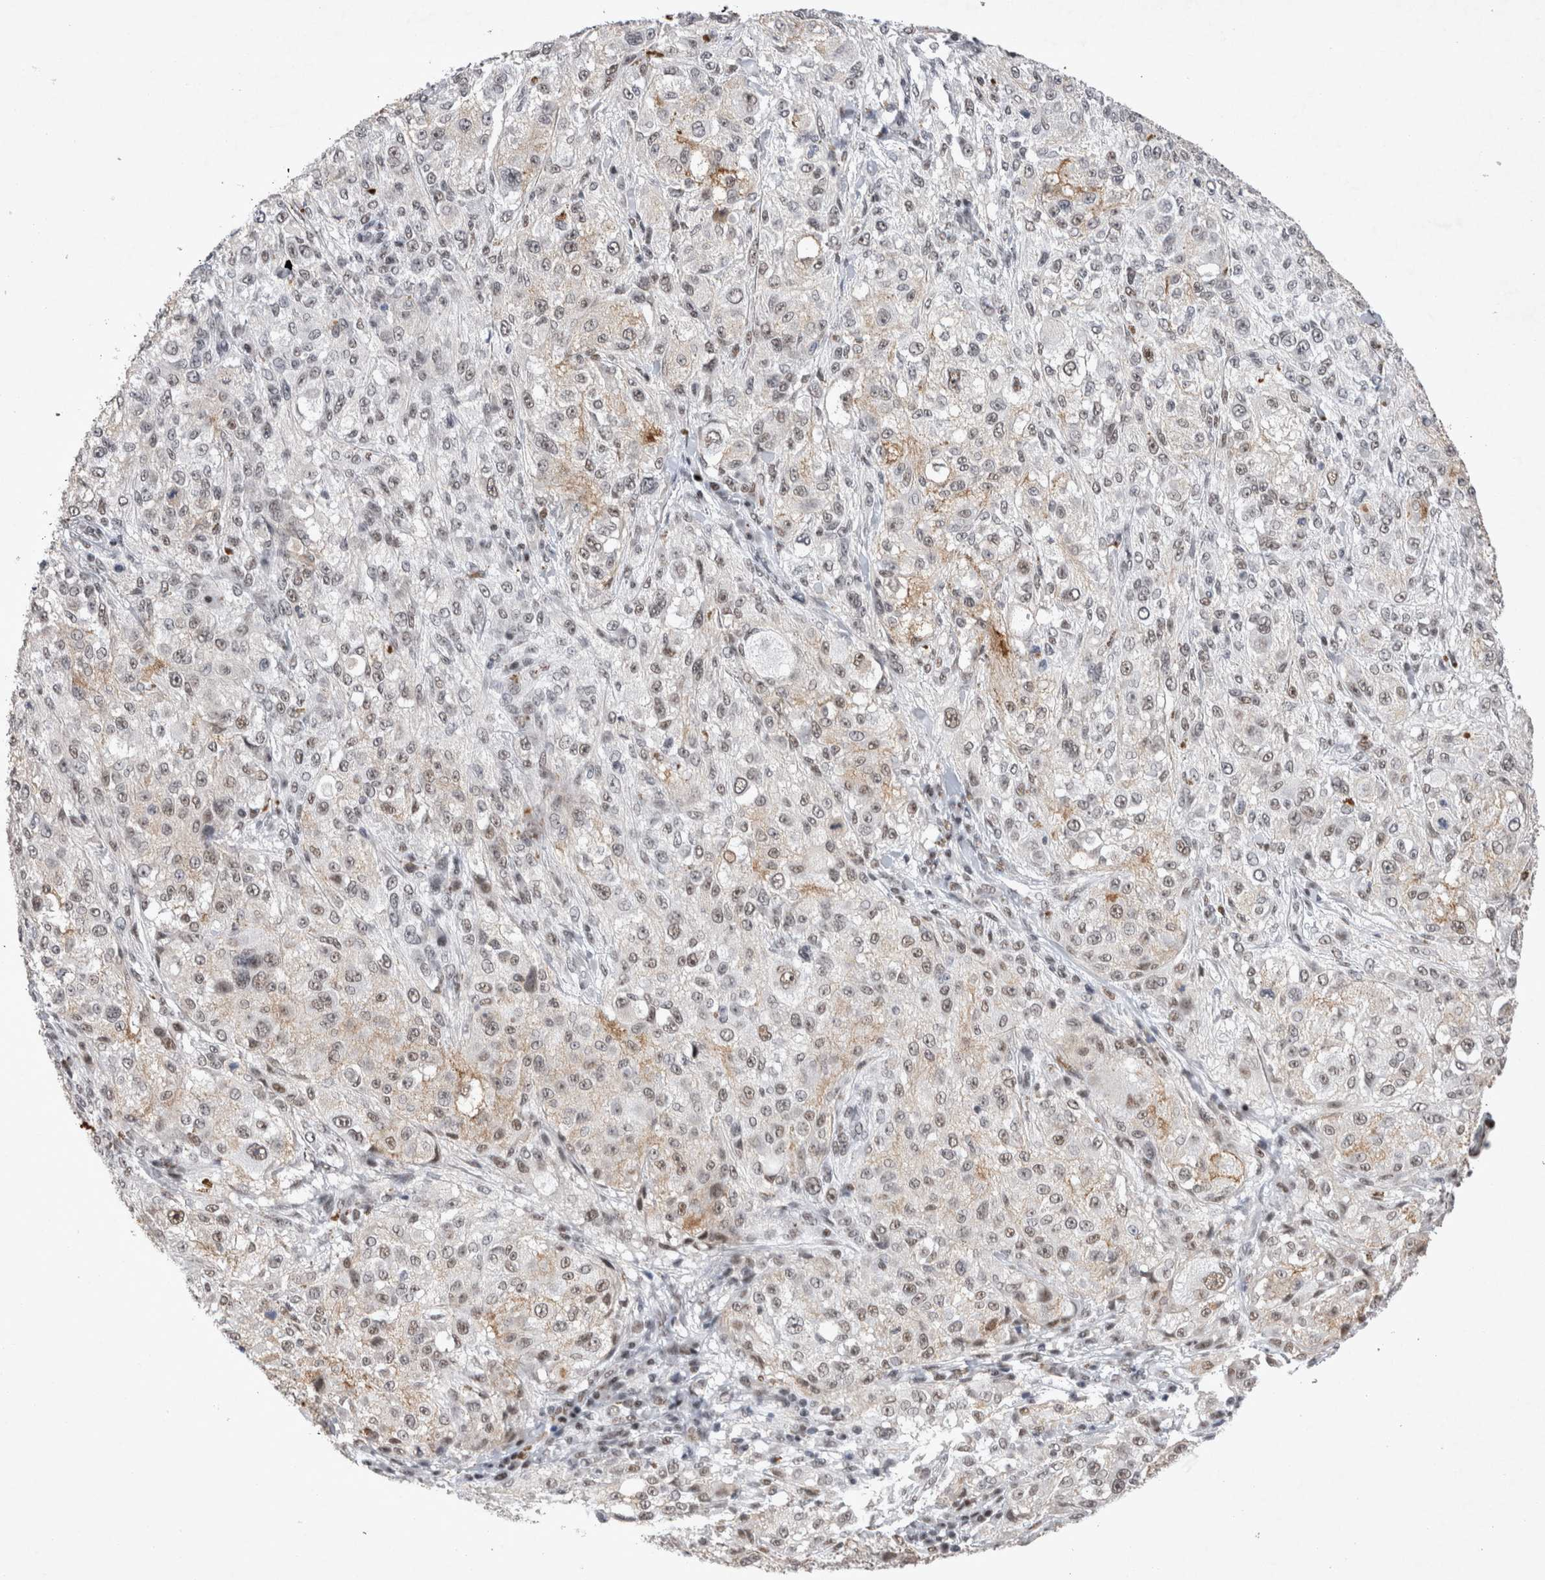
{"staining": {"intensity": "weak", "quantity": "25%-75%", "location": "nuclear"}, "tissue": "melanoma", "cell_type": "Tumor cells", "image_type": "cancer", "snomed": [{"axis": "morphology", "description": "Necrosis, NOS"}, {"axis": "morphology", "description": "Malignant melanoma, NOS"}, {"axis": "topography", "description": "Skin"}], "caption": "Human melanoma stained with a protein marker reveals weak staining in tumor cells.", "gene": "RBM6", "patient": {"sex": "female", "age": 87}}